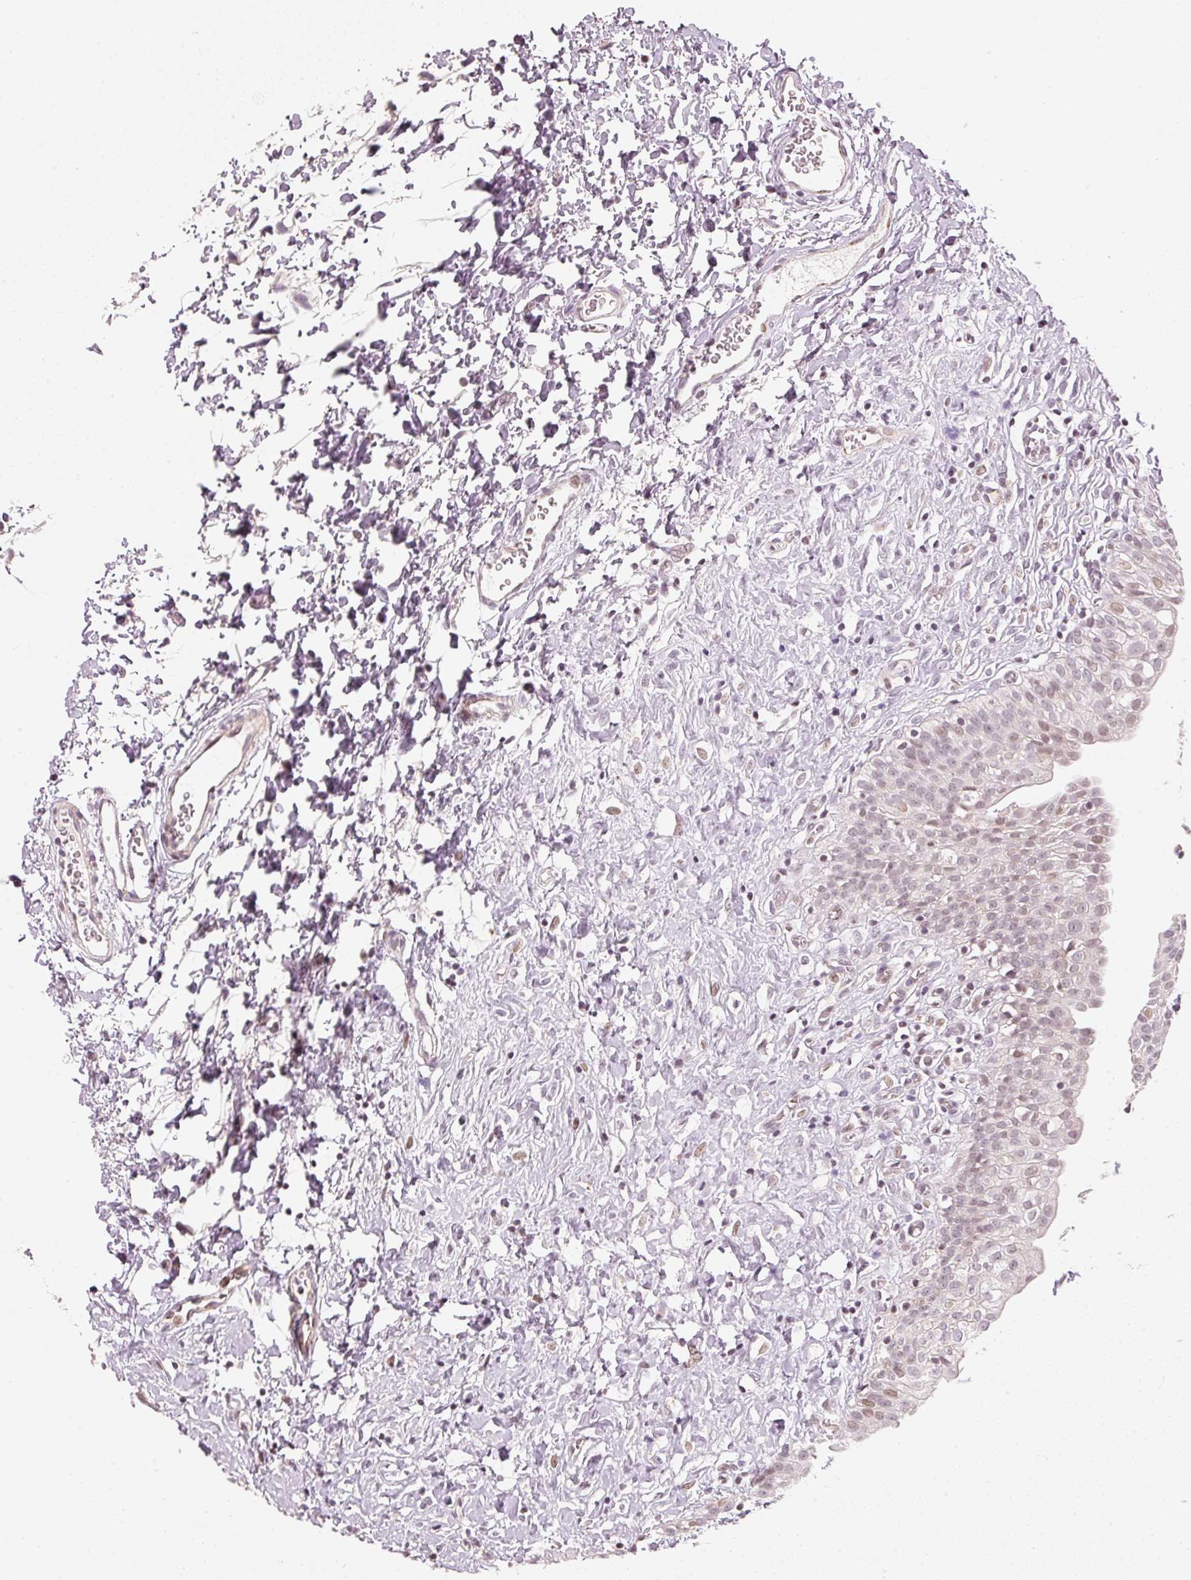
{"staining": {"intensity": "weak", "quantity": "25%-75%", "location": "nuclear"}, "tissue": "urinary bladder", "cell_type": "Urothelial cells", "image_type": "normal", "snomed": [{"axis": "morphology", "description": "Normal tissue, NOS"}, {"axis": "topography", "description": "Urinary bladder"}], "caption": "An immunohistochemistry (IHC) histopathology image of normal tissue is shown. Protein staining in brown labels weak nuclear positivity in urinary bladder within urothelial cells.", "gene": "NRDE2", "patient": {"sex": "male", "age": 51}}